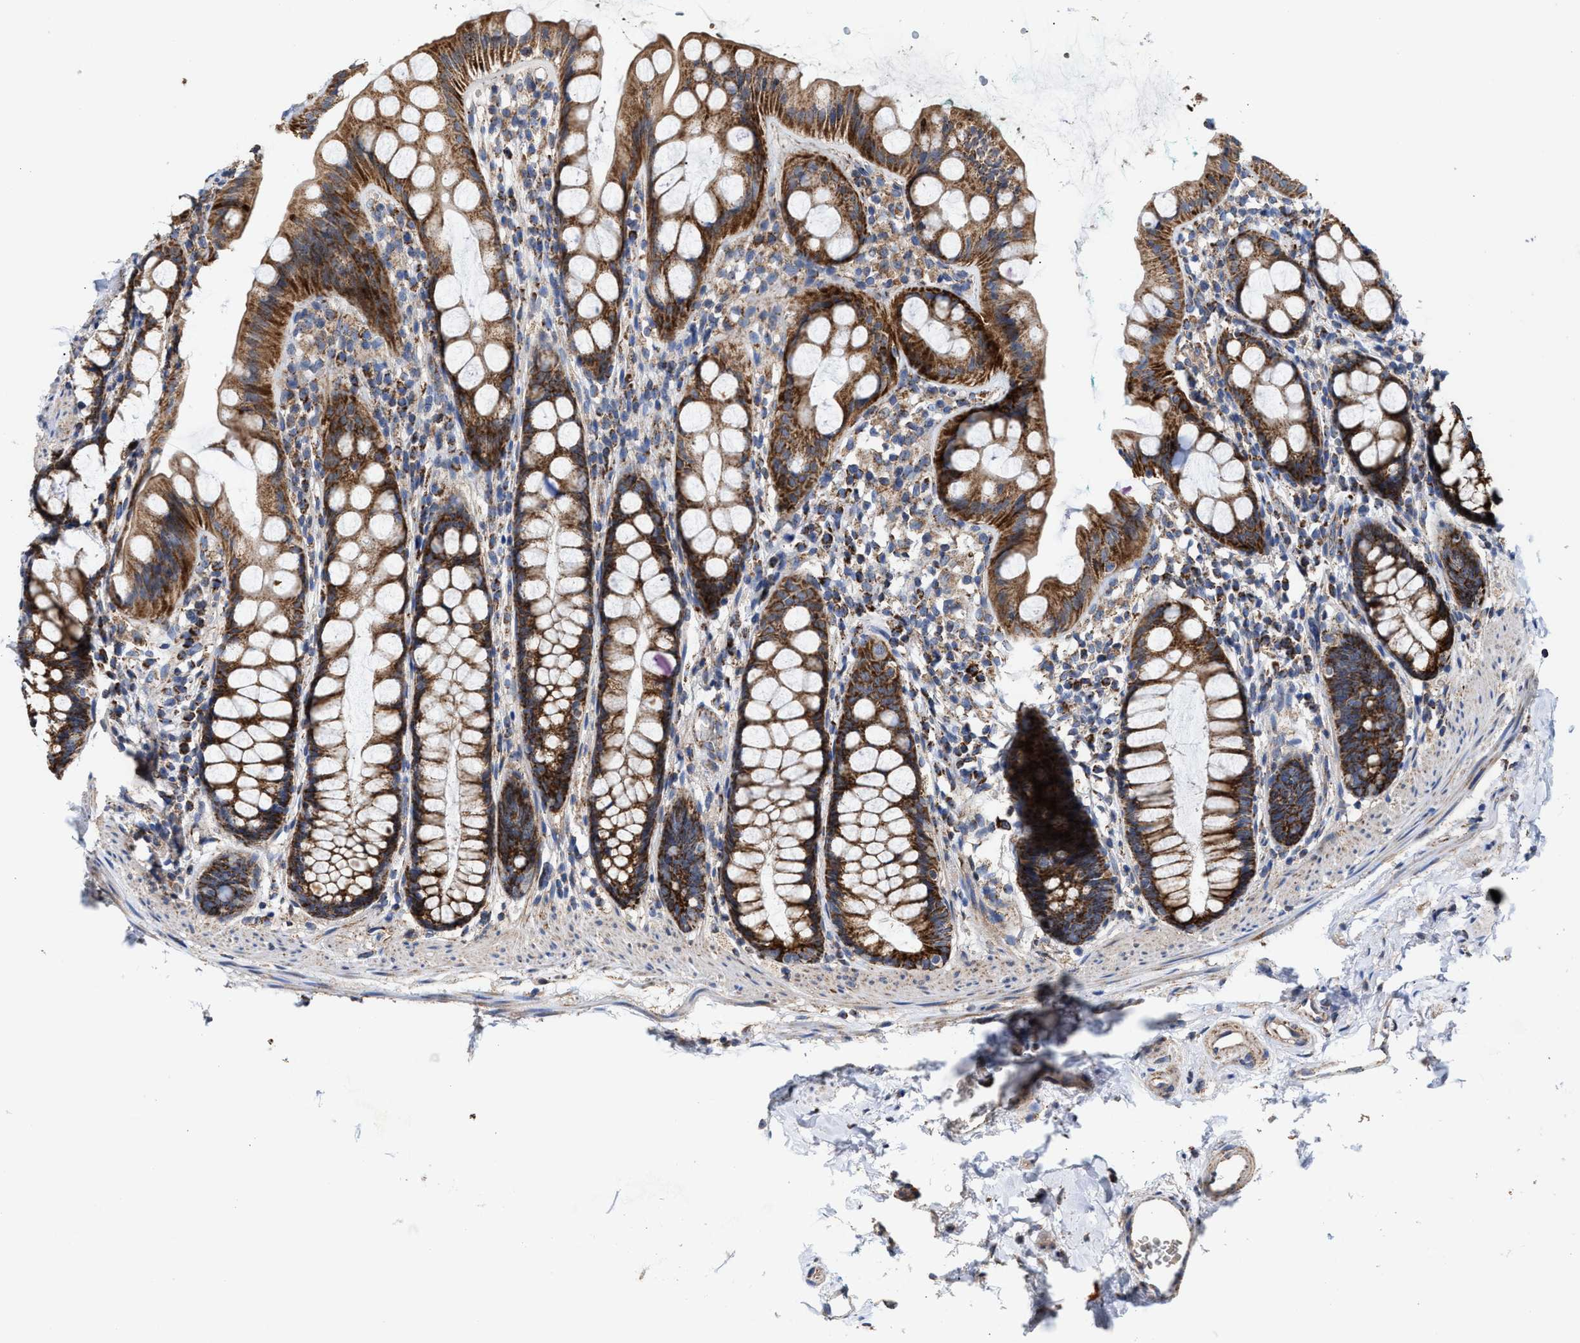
{"staining": {"intensity": "moderate", "quantity": ">75%", "location": "cytoplasmic/membranous"}, "tissue": "rectum", "cell_type": "Glandular cells", "image_type": "normal", "snomed": [{"axis": "morphology", "description": "Normal tissue, NOS"}, {"axis": "topography", "description": "Rectum"}], "caption": "Immunohistochemical staining of benign human rectum demonstrates moderate cytoplasmic/membranous protein positivity in about >75% of glandular cells. (DAB IHC with brightfield microscopy, high magnification).", "gene": "MECR", "patient": {"sex": "female", "age": 65}}